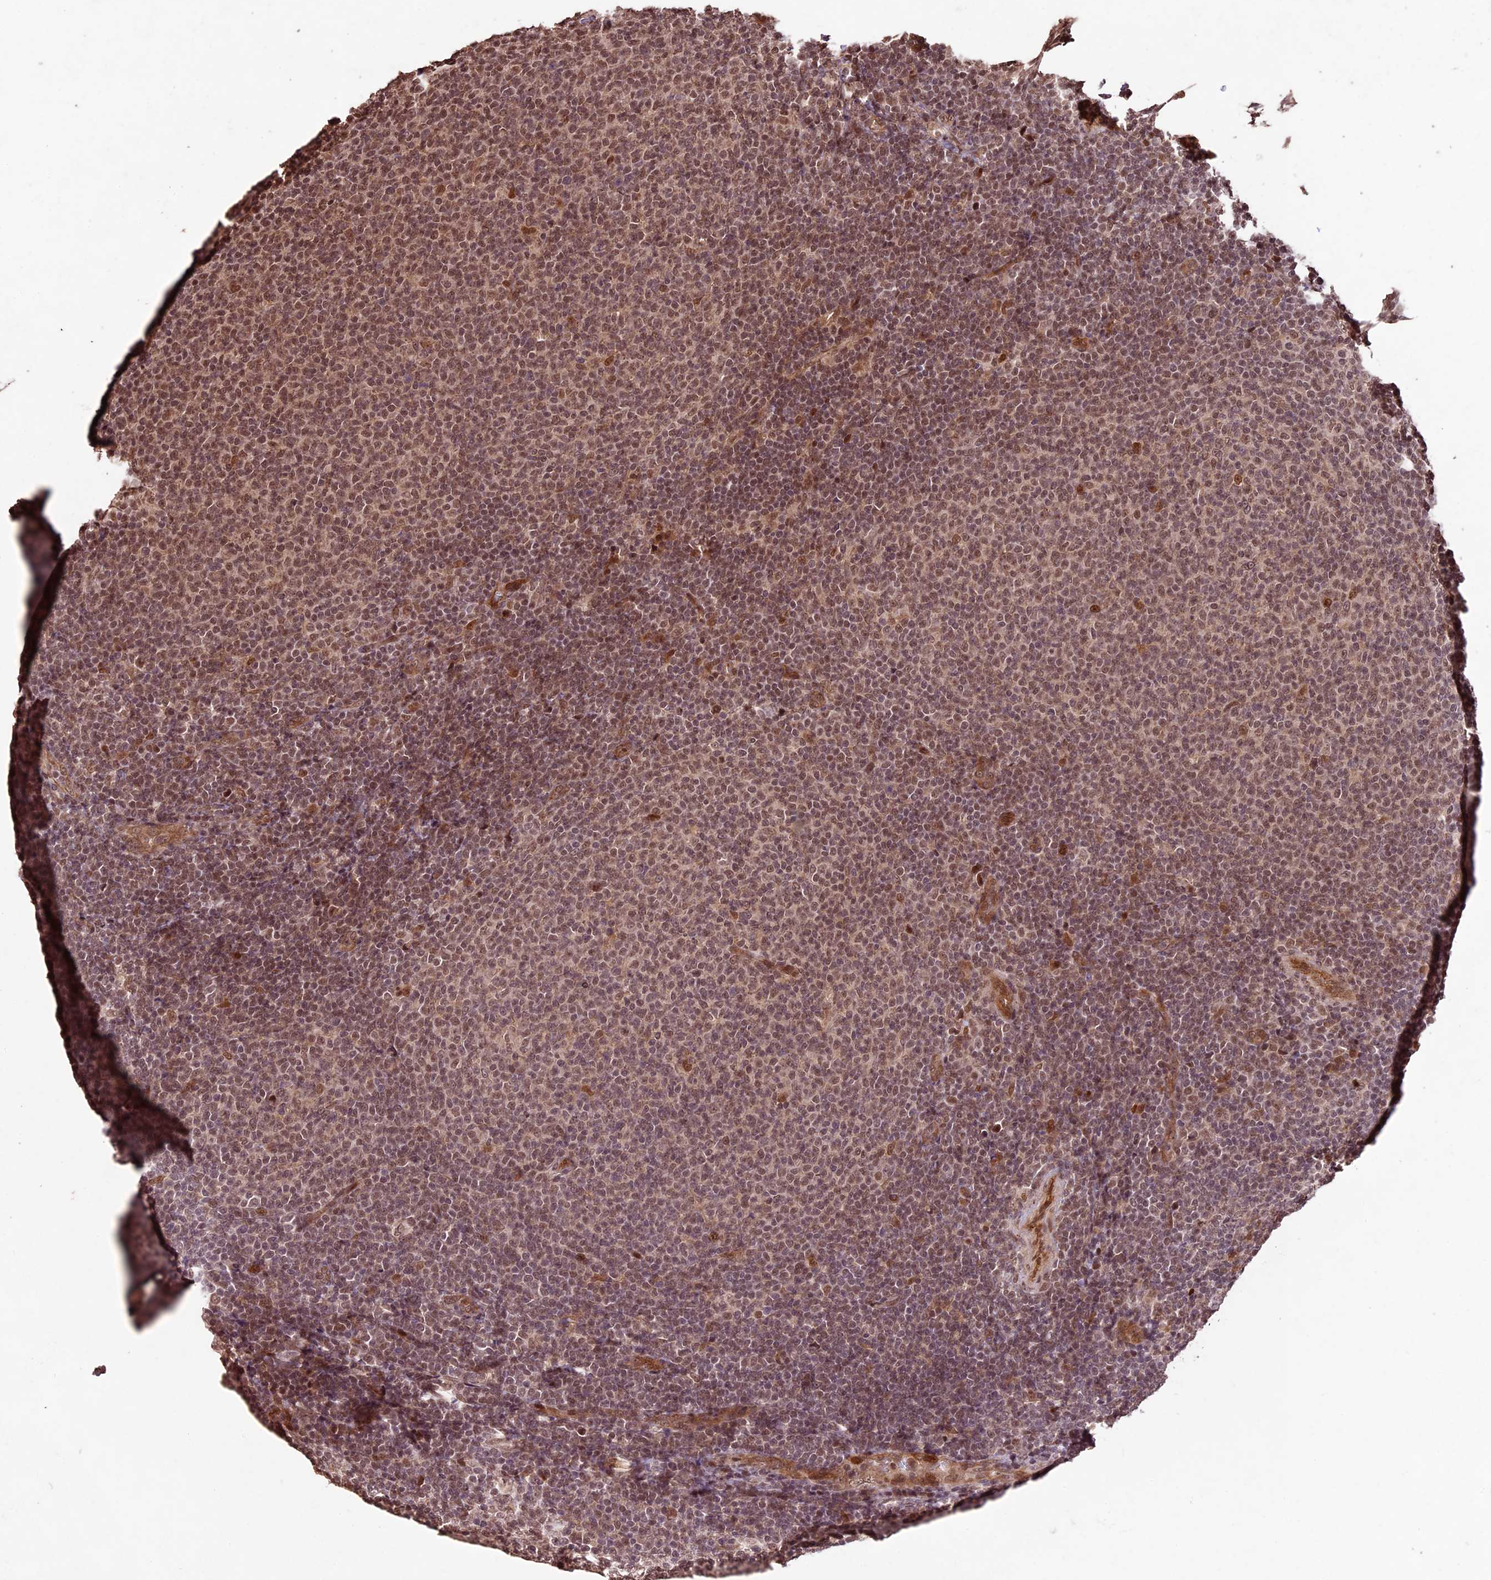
{"staining": {"intensity": "moderate", "quantity": ">75%", "location": "nuclear"}, "tissue": "lymphoma", "cell_type": "Tumor cells", "image_type": "cancer", "snomed": [{"axis": "morphology", "description": "Malignant lymphoma, non-Hodgkin's type, Low grade"}, {"axis": "topography", "description": "Lymph node"}], "caption": "About >75% of tumor cells in malignant lymphoma, non-Hodgkin's type (low-grade) demonstrate moderate nuclear protein staining as visualized by brown immunohistochemical staining.", "gene": "CDKN2AIP", "patient": {"sex": "male", "age": 66}}